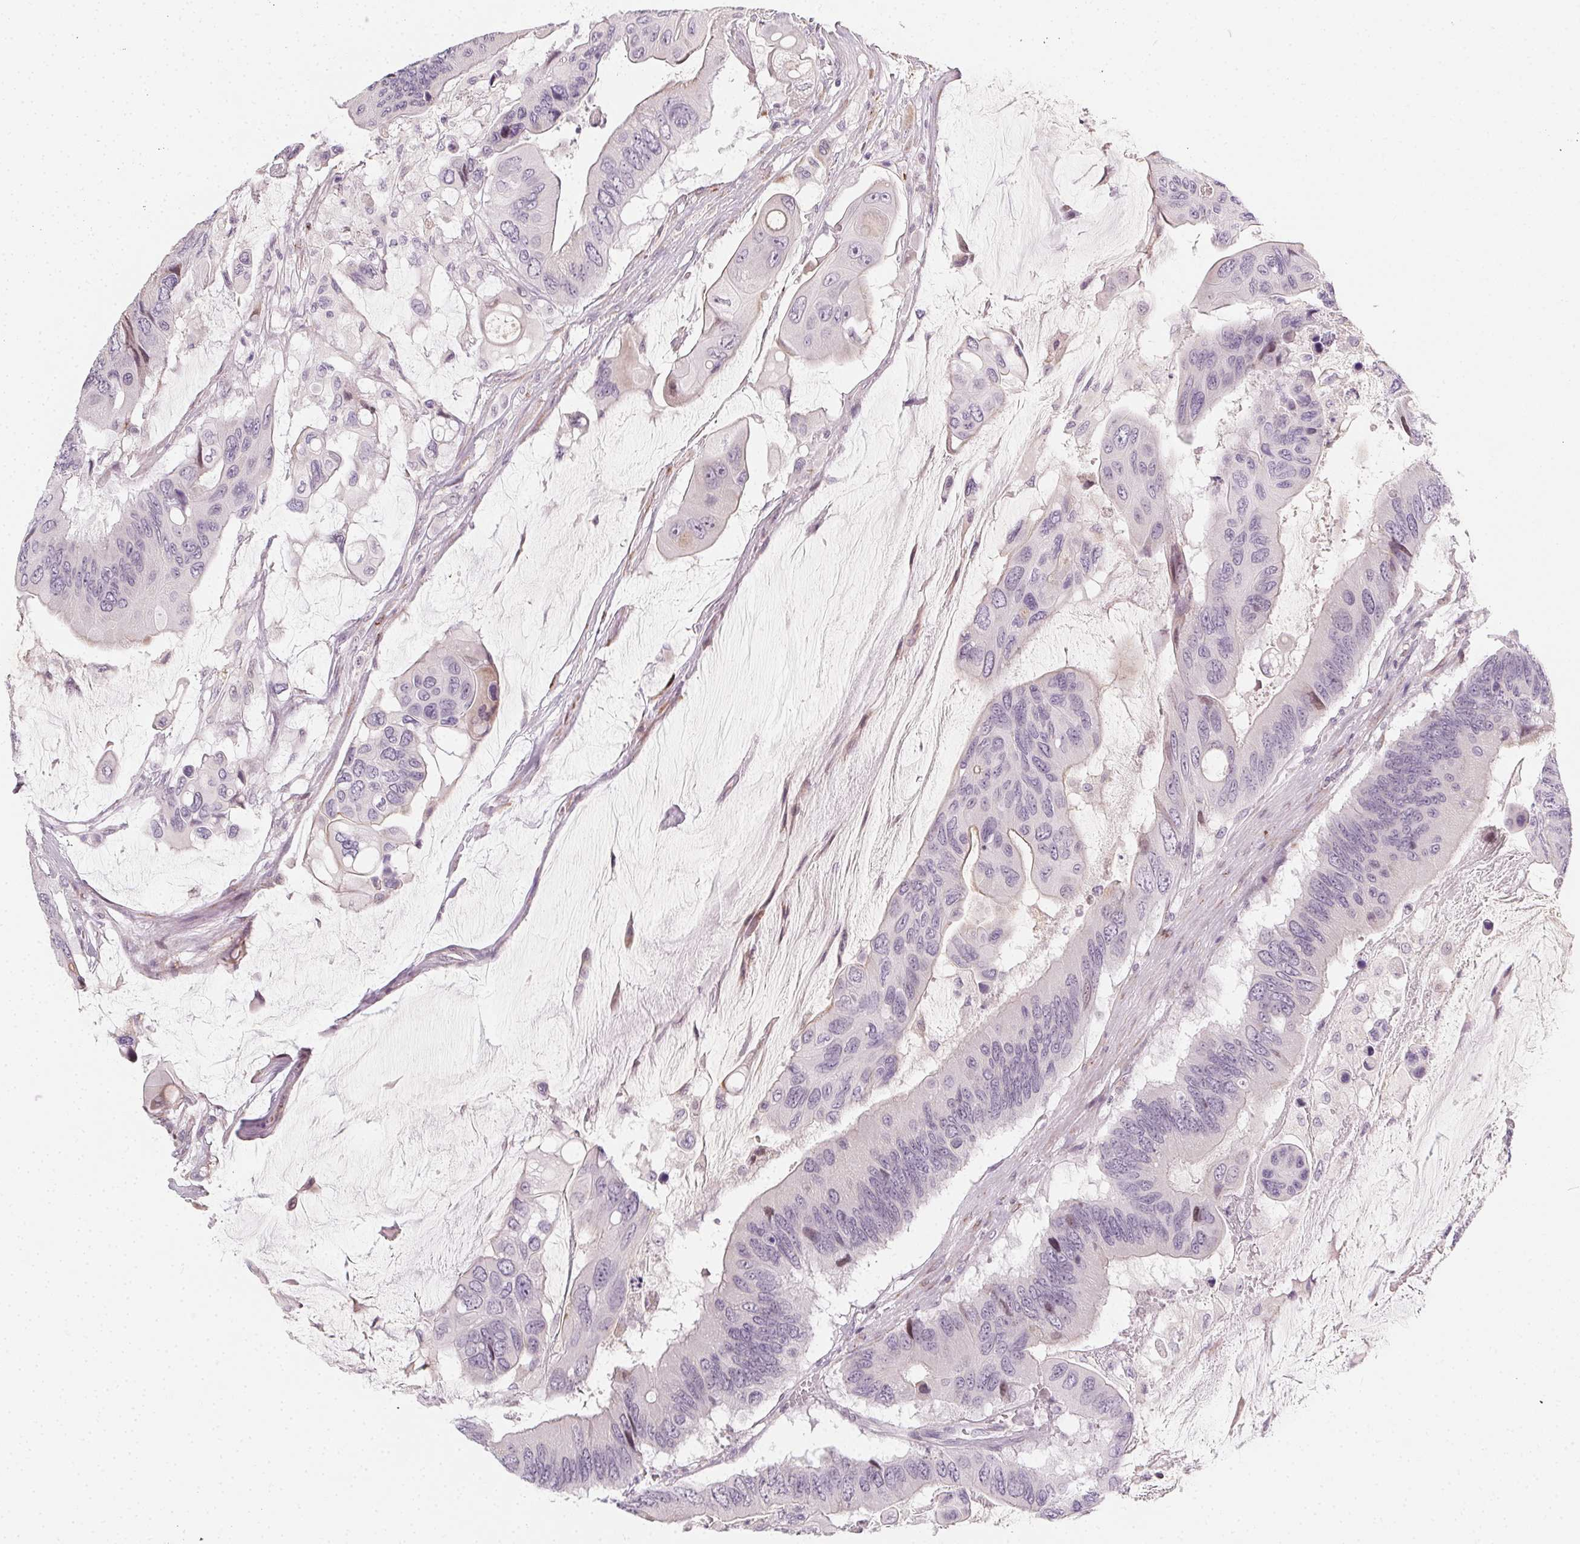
{"staining": {"intensity": "negative", "quantity": "none", "location": "none"}, "tissue": "colorectal cancer", "cell_type": "Tumor cells", "image_type": "cancer", "snomed": [{"axis": "morphology", "description": "Adenocarcinoma, NOS"}, {"axis": "topography", "description": "Rectum"}], "caption": "The photomicrograph reveals no significant positivity in tumor cells of colorectal cancer. Nuclei are stained in blue.", "gene": "CCDC96", "patient": {"sex": "male", "age": 63}}